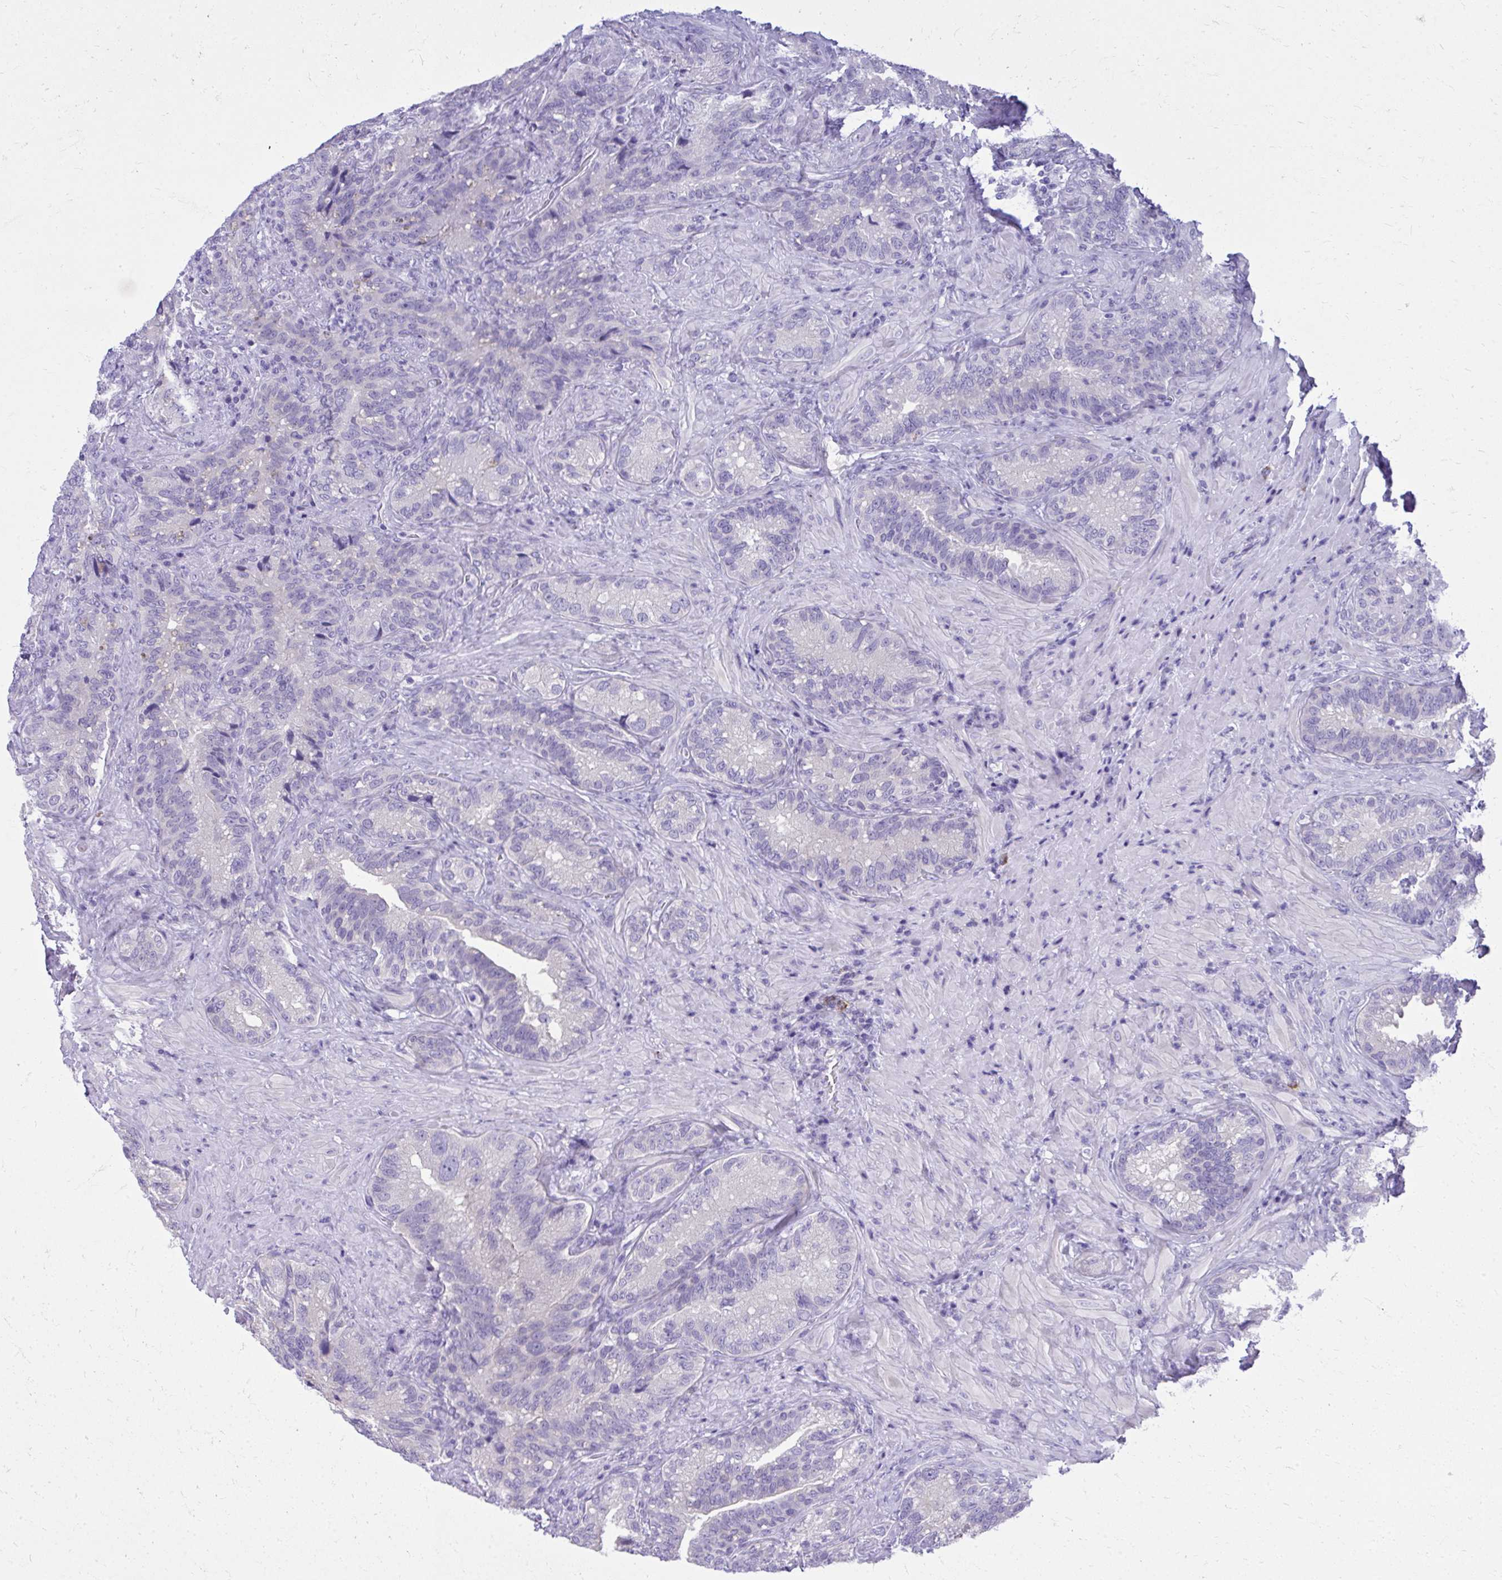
{"staining": {"intensity": "negative", "quantity": "none", "location": "none"}, "tissue": "seminal vesicle", "cell_type": "Glandular cells", "image_type": "normal", "snomed": [{"axis": "morphology", "description": "Normal tissue, NOS"}, {"axis": "topography", "description": "Seminal veicle"}], "caption": "This micrograph is of benign seminal vesicle stained with immunohistochemistry to label a protein in brown with the nuclei are counter-stained blue. There is no positivity in glandular cells. (Brightfield microscopy of DAB IHC at high magnification).", "gene": "PSD", "patient": {"sex": "male", "age": 68}}